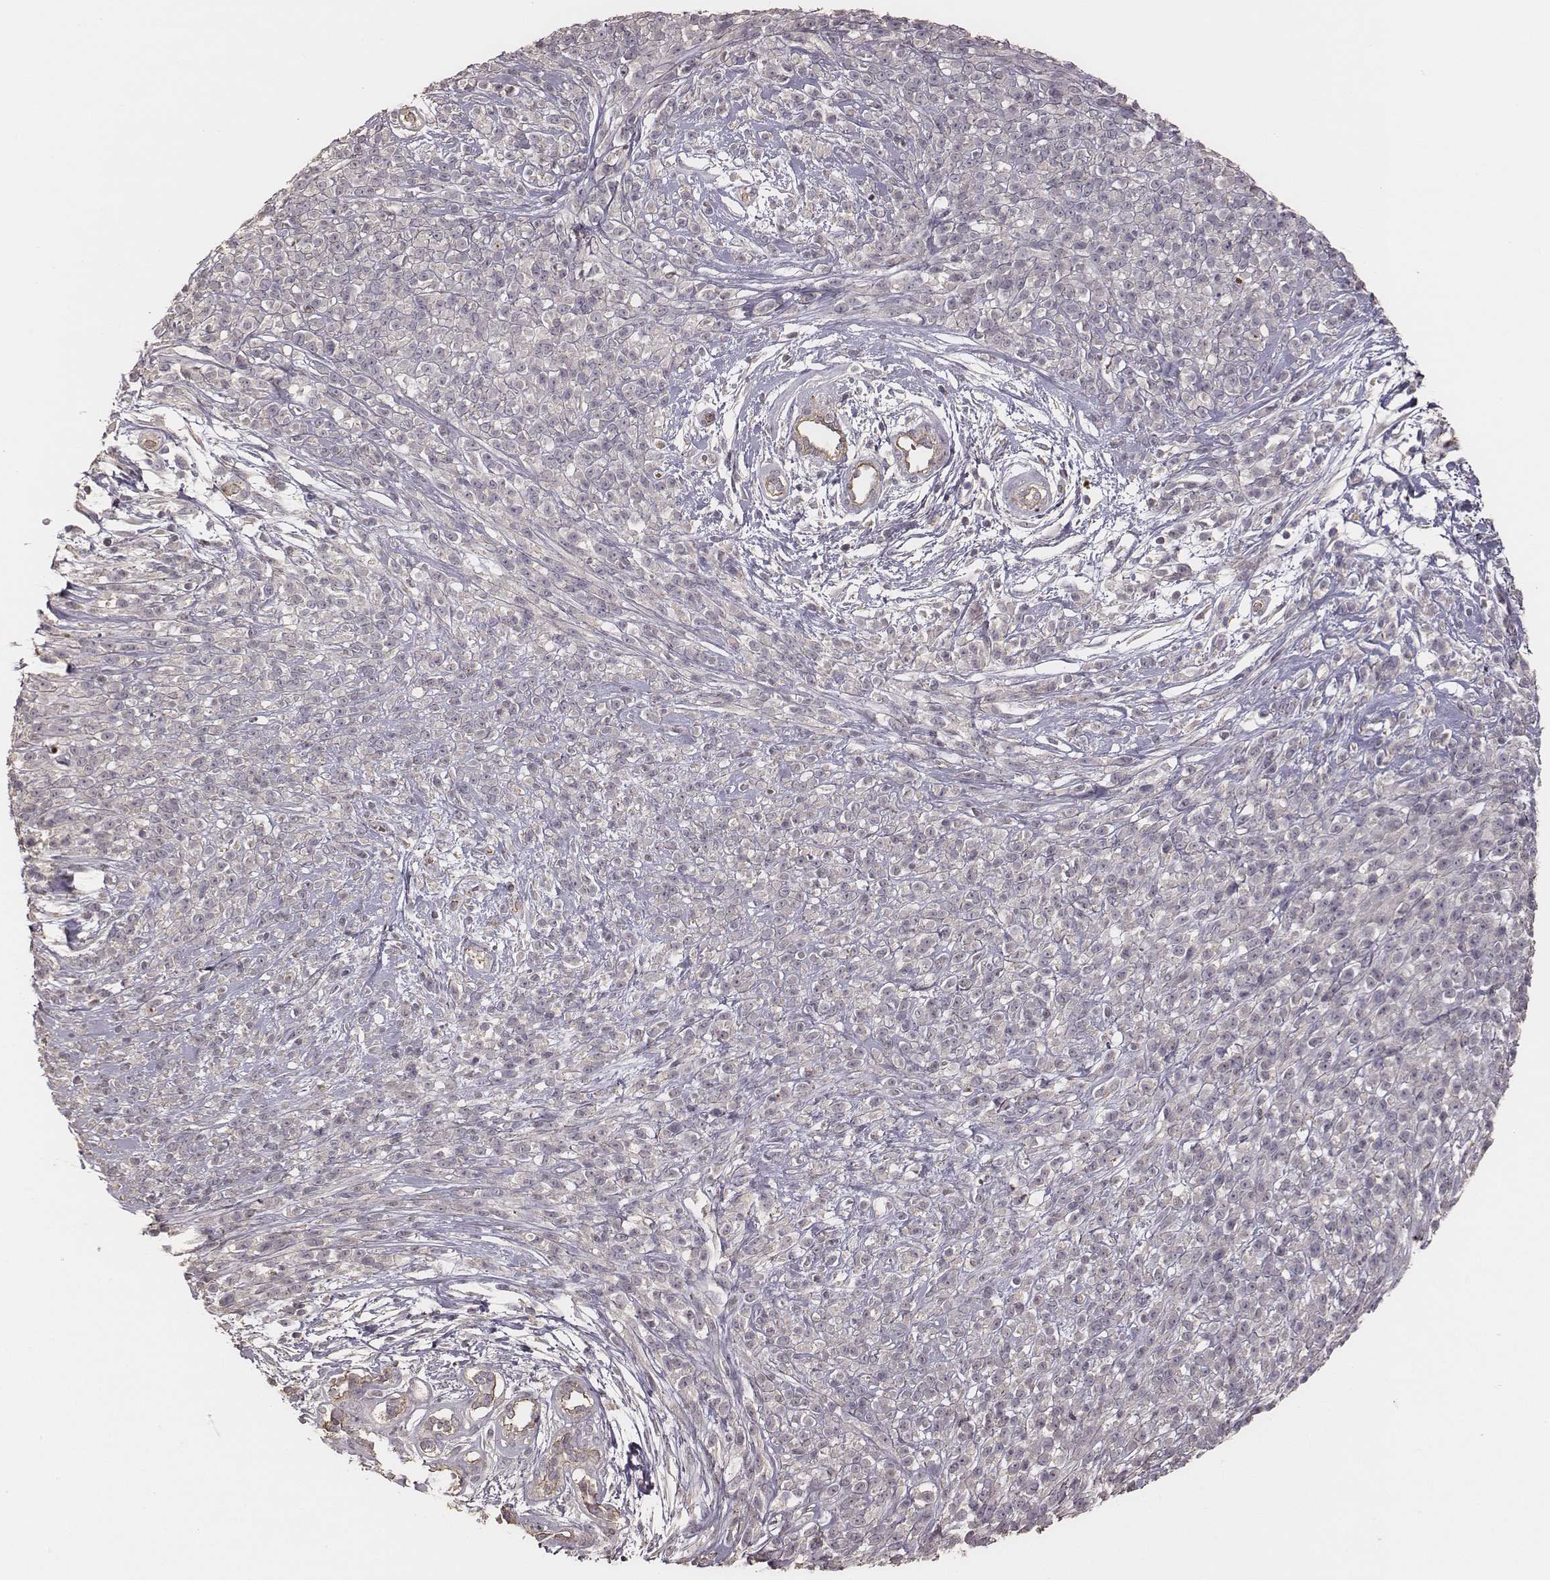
{"staining": {"intensity": "negative", "quantity": "none", "location": "none"}, "tissue": "melanoma", "cell_type": "Tumor cells", "image_type": "cancer", "snomed": [{"axis": "morphology", "description": "Malignant melanoma, NOS"}, {"axis": "topography", "description": "Skin"}, {"axis": "topography", "description": "Skin of trunk"}], "caption": "This is a photomicrograph of IHC staining of malignant melanoma, which shows no expression in tumor cells. Brightfield microscopy of immunohistochemistry stained with DAB (brown) and hematoxylin (blue), captured at high magnification.", "gene": "OTOGL", "patient": {"sex": "male", "age": 74}}